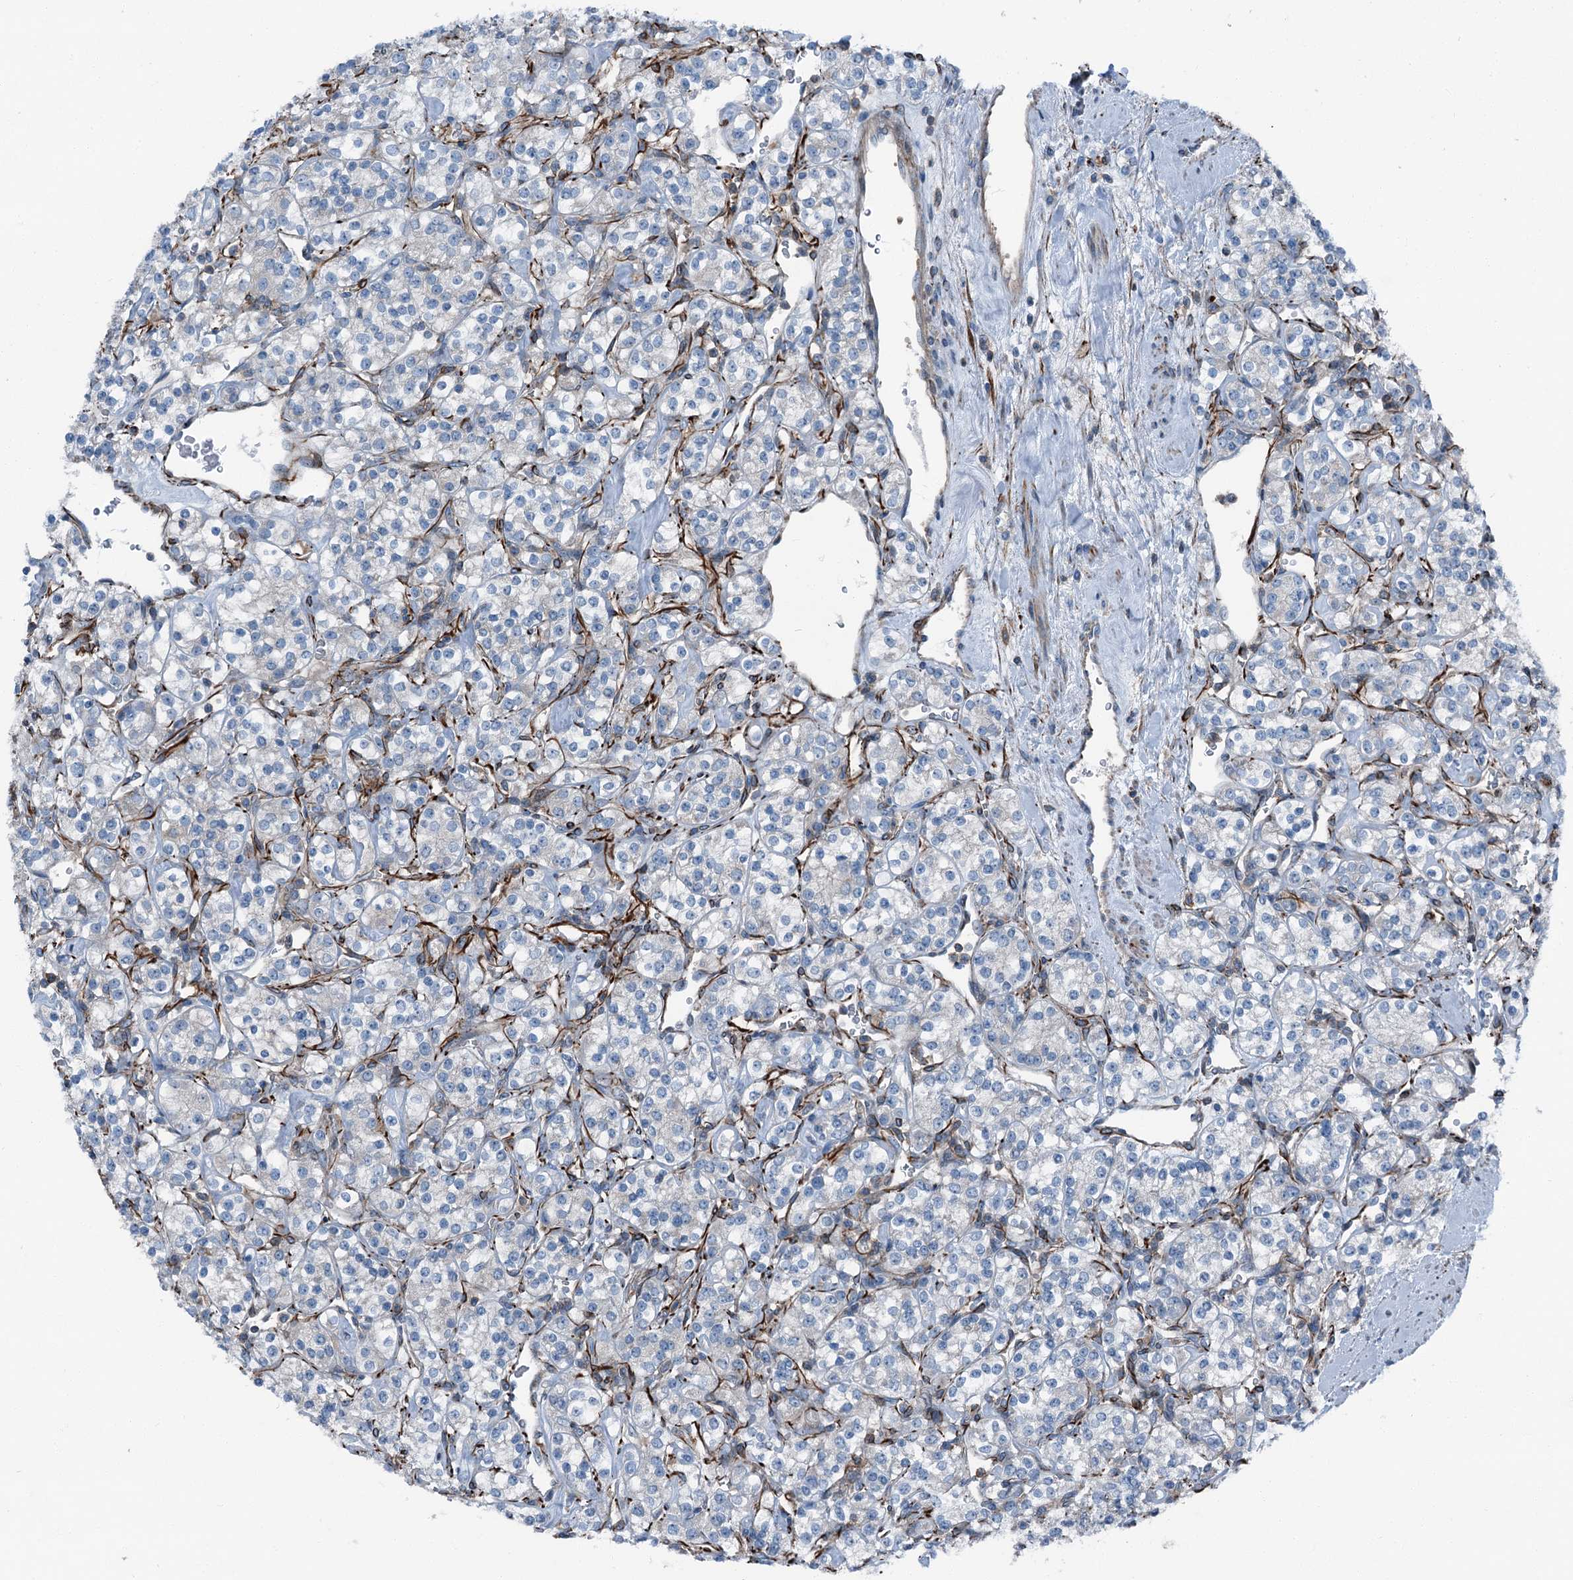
{"staining": {"intensity": "negative", "quantity": "none", "location": "none"}, "tissue": "renal cancer", "cell_type": "Tumor cells", "image_type": "cancer", "snomed": [{"axis": "morphology", "description": "Adenocarcinoma, NOS"}, {"axis": "topography", "description": "Kidney"}], "caption": "This is an immunohistochemistry image of renal adenocarcinoma. There is no expression in tumor cells.", "gene": "AXL", "patient": {"sex": "male", "age": 77}}